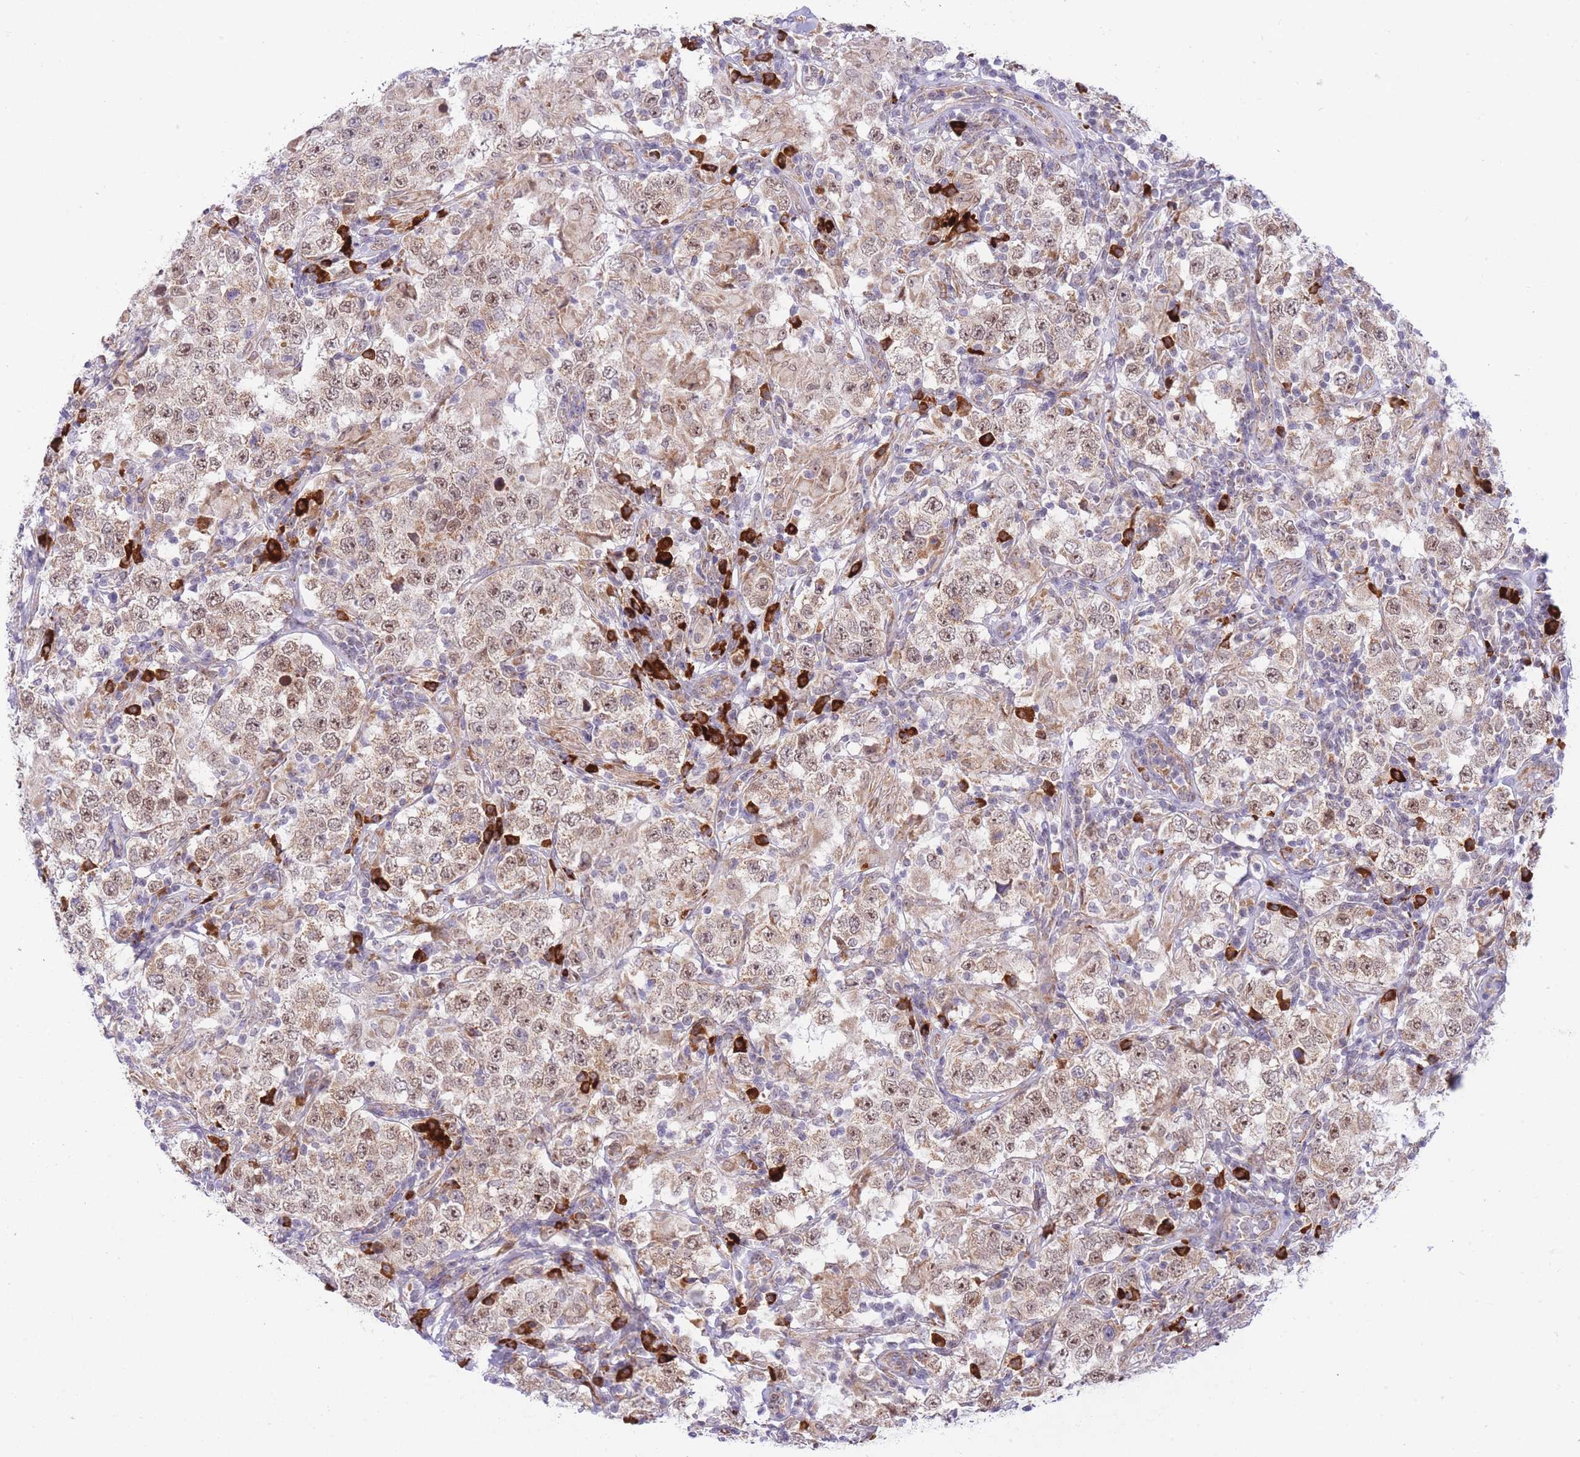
{"staining": {"intensity": "moderate", "quantity": ">75%", "location": "cytoplasmic/membranous,nuclear"}, "tissue": "testis cancer", "cell_type": "Tumor cells", "image_type": "cancer", "snomed": [{"axis": "morphology", "description": "Seminoma, NOS"}, {"axis": "morphology", "description": "Carcinoma, Embryonal, NOS"}, {"axis": "topography", "description": "Testis"}], "caption": "Brown immunohistochemical staining in testis cancer (embryonal carcinoma) exhibits moderate cytoplasmic/membranous and nuclear expression in about >75% of tumor cells.", "gene": "EXOSC8", "patient": {"sex": "male", "age": 41}}